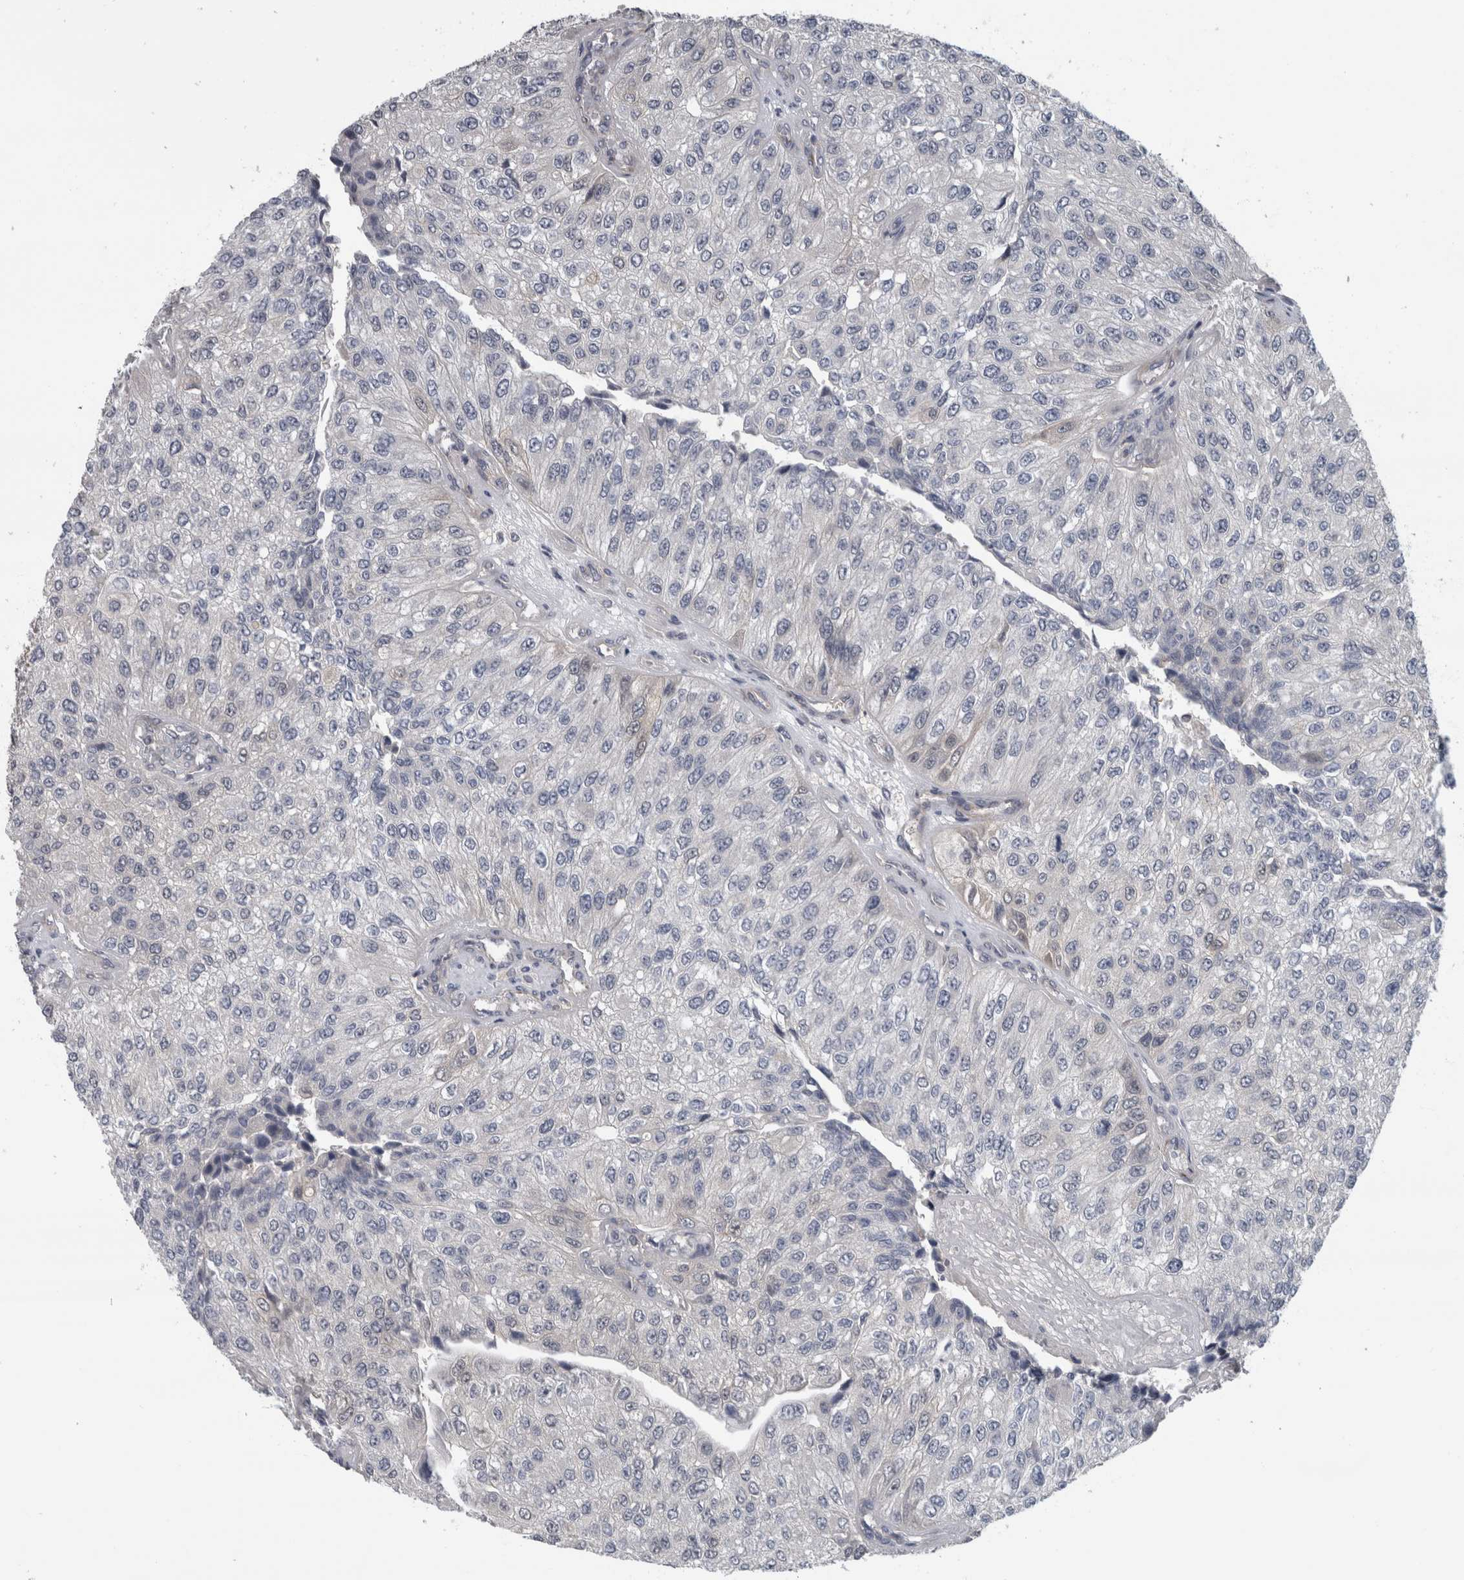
{"staining": {"intensity": "negative", "quantity": "none", "location": "none"}, "tissue": "urothelial cancer", "cell_type": "Tumor cells", "image_type": "cancer", "snomed": [{"axis": "morphology", "description": "Urothelial carcinoma, High grade"}, {"axis": "topography", "description": "Kidney"}, {"axis": "topography", "description": "Urinary bladder"}], "caption": "A high-resolution micrograph shows immunohistochemistry staining of urothelial carcinoma (high-grade), which exhibits no significant expression in tumor cells.", "gene": "NAPRT", "patient": {"sex": "male", "age": 77}}